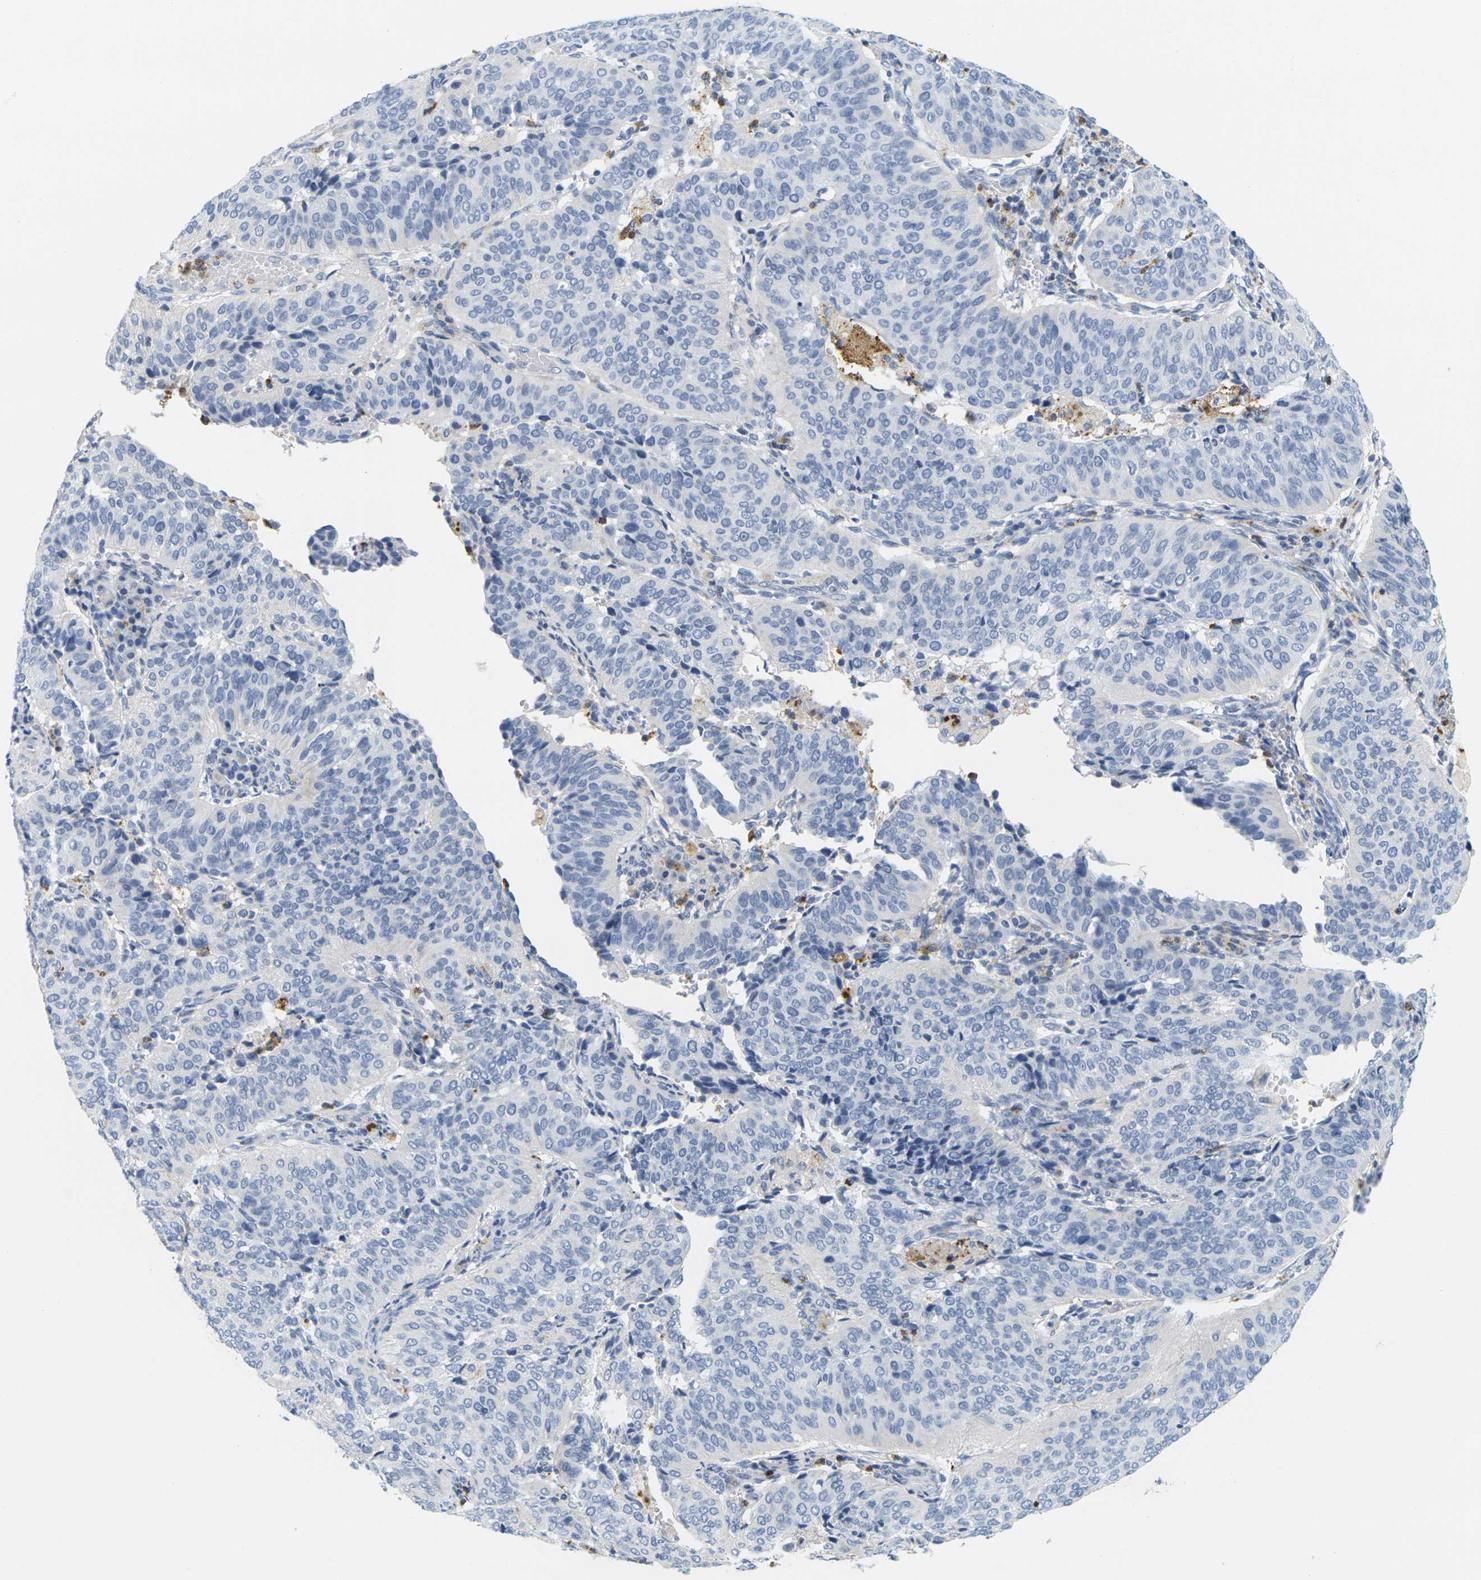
{"staining": {"intensity": "negative", "quantity": "none", "location": "none"}, "tissue": "cervical cancer", "cell_type": "Tumor cells", "image_type": "cancer", "snomed": [{"axis": "morphology", "description": "Normal tissue, NOS"}, {"axis": "morphology", "description": "Squamous cell carcinoma, NOS"}, {"axis": "topography", "description": "Cervix"}], "caption": "A photomicrograph of human cervical cancer (squamous cell carcinoma) is negative for staining in tumor cells. (DAB immunohistochemistry (IHC) visualized using brightfield microscopy, high magnification).", "gene": "KLK5", "patient": {"sex": "female", "age": 39}}